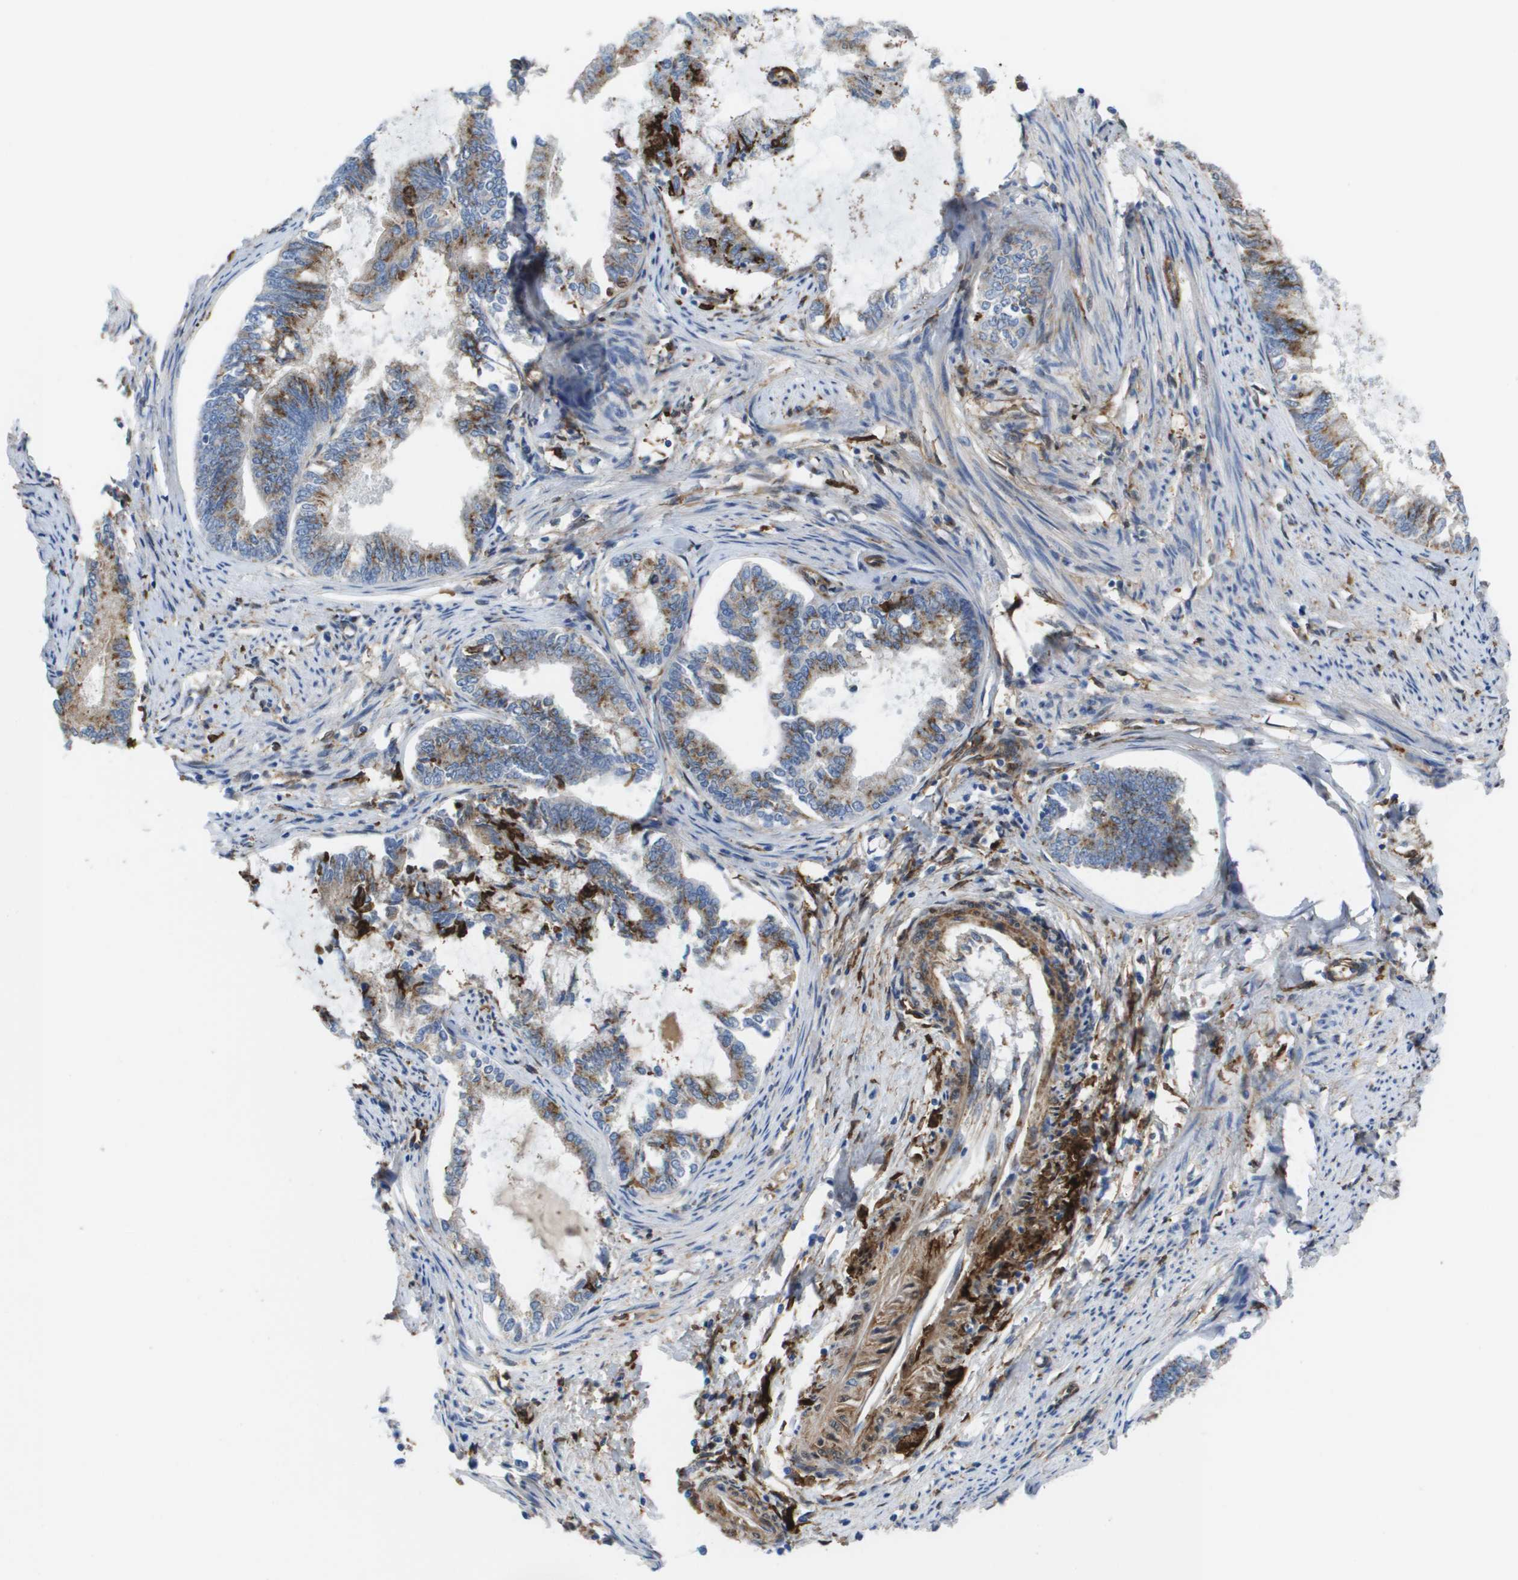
{"staining": {"intensity": "moderate", "quantity": ">75%", "location": "cytoplasmic/membranous"}, "tissue": "endometrial cancer", "cell_type": "Tumor cells", "image_type": "cancer", "snomed": [{"axis": "morphology", "description": "Adenocarcinoma, NOS"}, {"axis": "topography", "description": "Endometrium"}], "caption": "Immunohistochemical staining of human endometrial cancer (adenocarcinoma) shows medium levels of moderate cytoplasmic/membranous protein expression in about >75% of tumor cells. The staining was performed using DAB to visualize the protein expression in brown, while the nuclei were stained in blue with hematoxylin (Magnification: 20x).", "gene": "SLC37A2", "patient": {"sex": "female", "age": 86}}